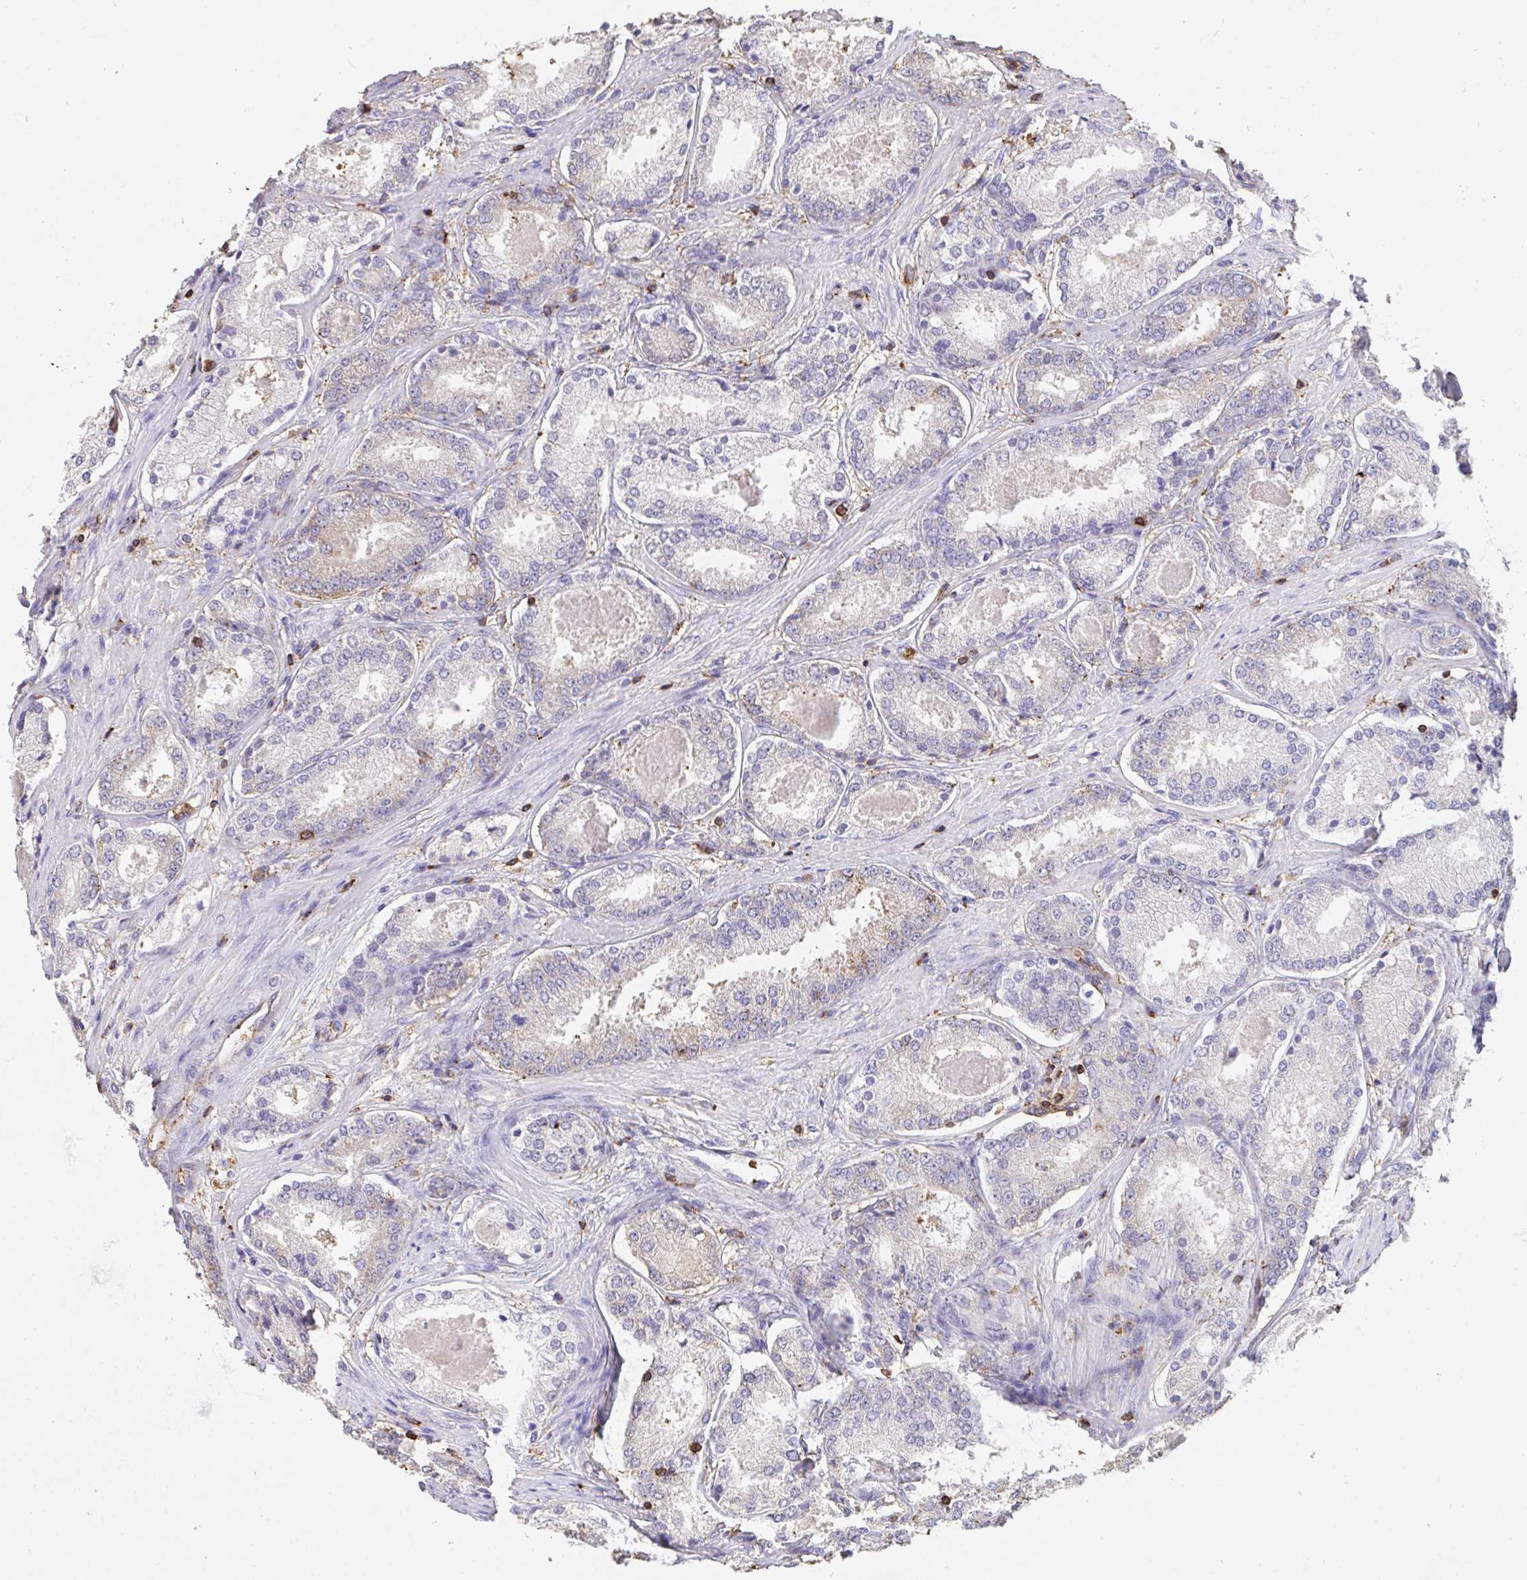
{"staining": {"intensity": "negative", "quantity": "none", "location": "none"}, "tissue": "prostate cancer", "cell_type": "Tumor cells", "image_type": "cancer", "snomed": [{"axis": "morphology", "description": "Adenocarcinoma, Low grade"}, {"axis": "topography", "description": "Prostate"}], "caption": "This photomicrograph is of prostate cancer stained with IHC to label a protein in brown with the nuclei are counter-stained blue. There is no positivity in tumor cells. (Stains: DAB (3,3'-diaminobenzidine) IHC with hematoxylin counter stain, Microscopy: brightfield microscopy at high magnification).", "gene": "CFL1", "patient": {"sex": "male", "age": 68}}